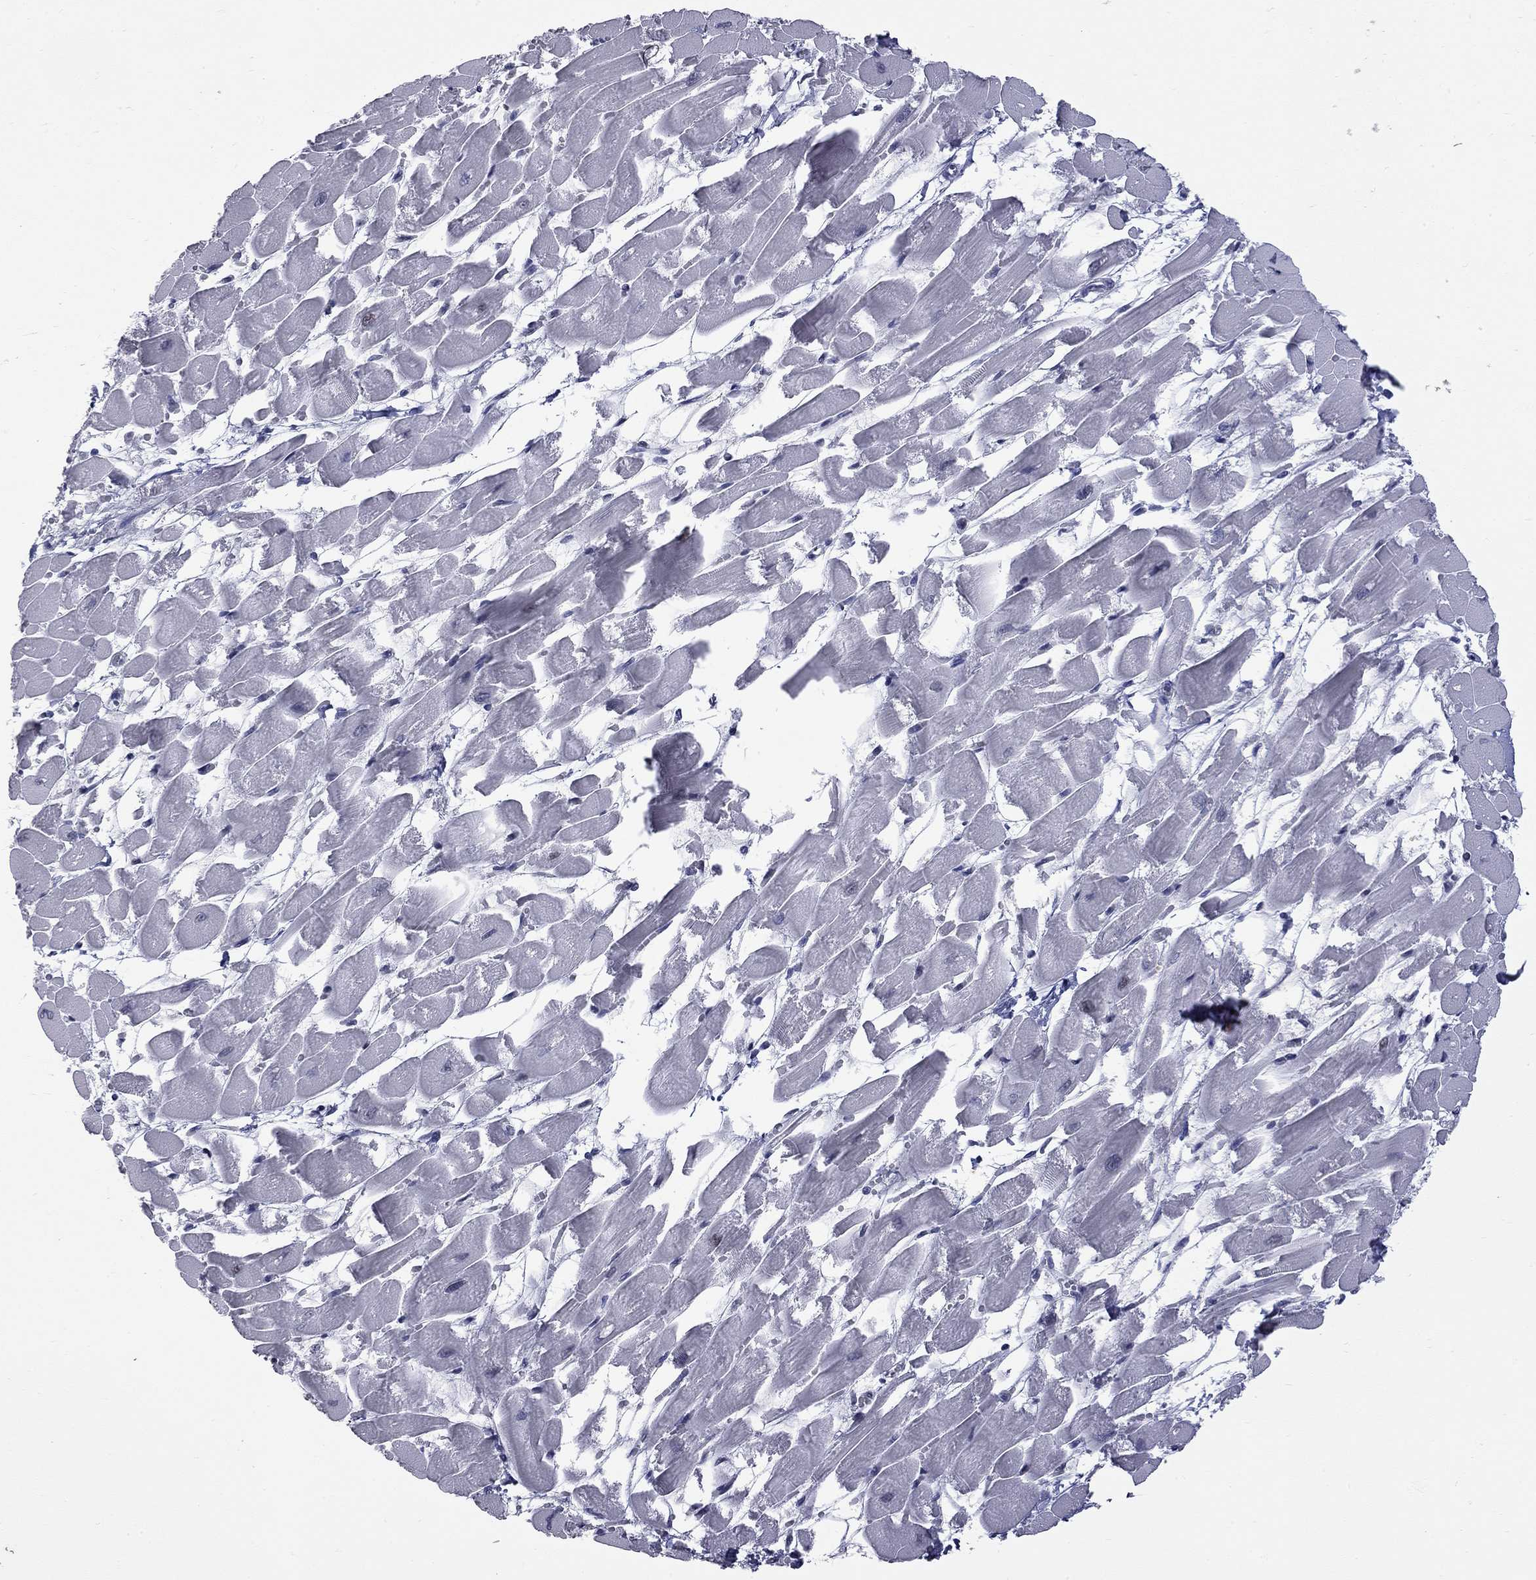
{"staining": {"intensity": "negative", "quantity": "none", "location": "none"}, "tissue": "heart muscle", "cell_type": "Cardiomyocytes", "image_type": "normal", "snomed": [{"axis": "morphology", "description": "Normal tissue, NOS"}, {"axis": "topography", "description": "Heart"}], "caption": "Heart muscle stained for a protein using immunohistochemistry (IHC) shows no staining cardiomyocytes.", "gene": "ZNF154", "patient": {"sex": "female", "age": 52}}